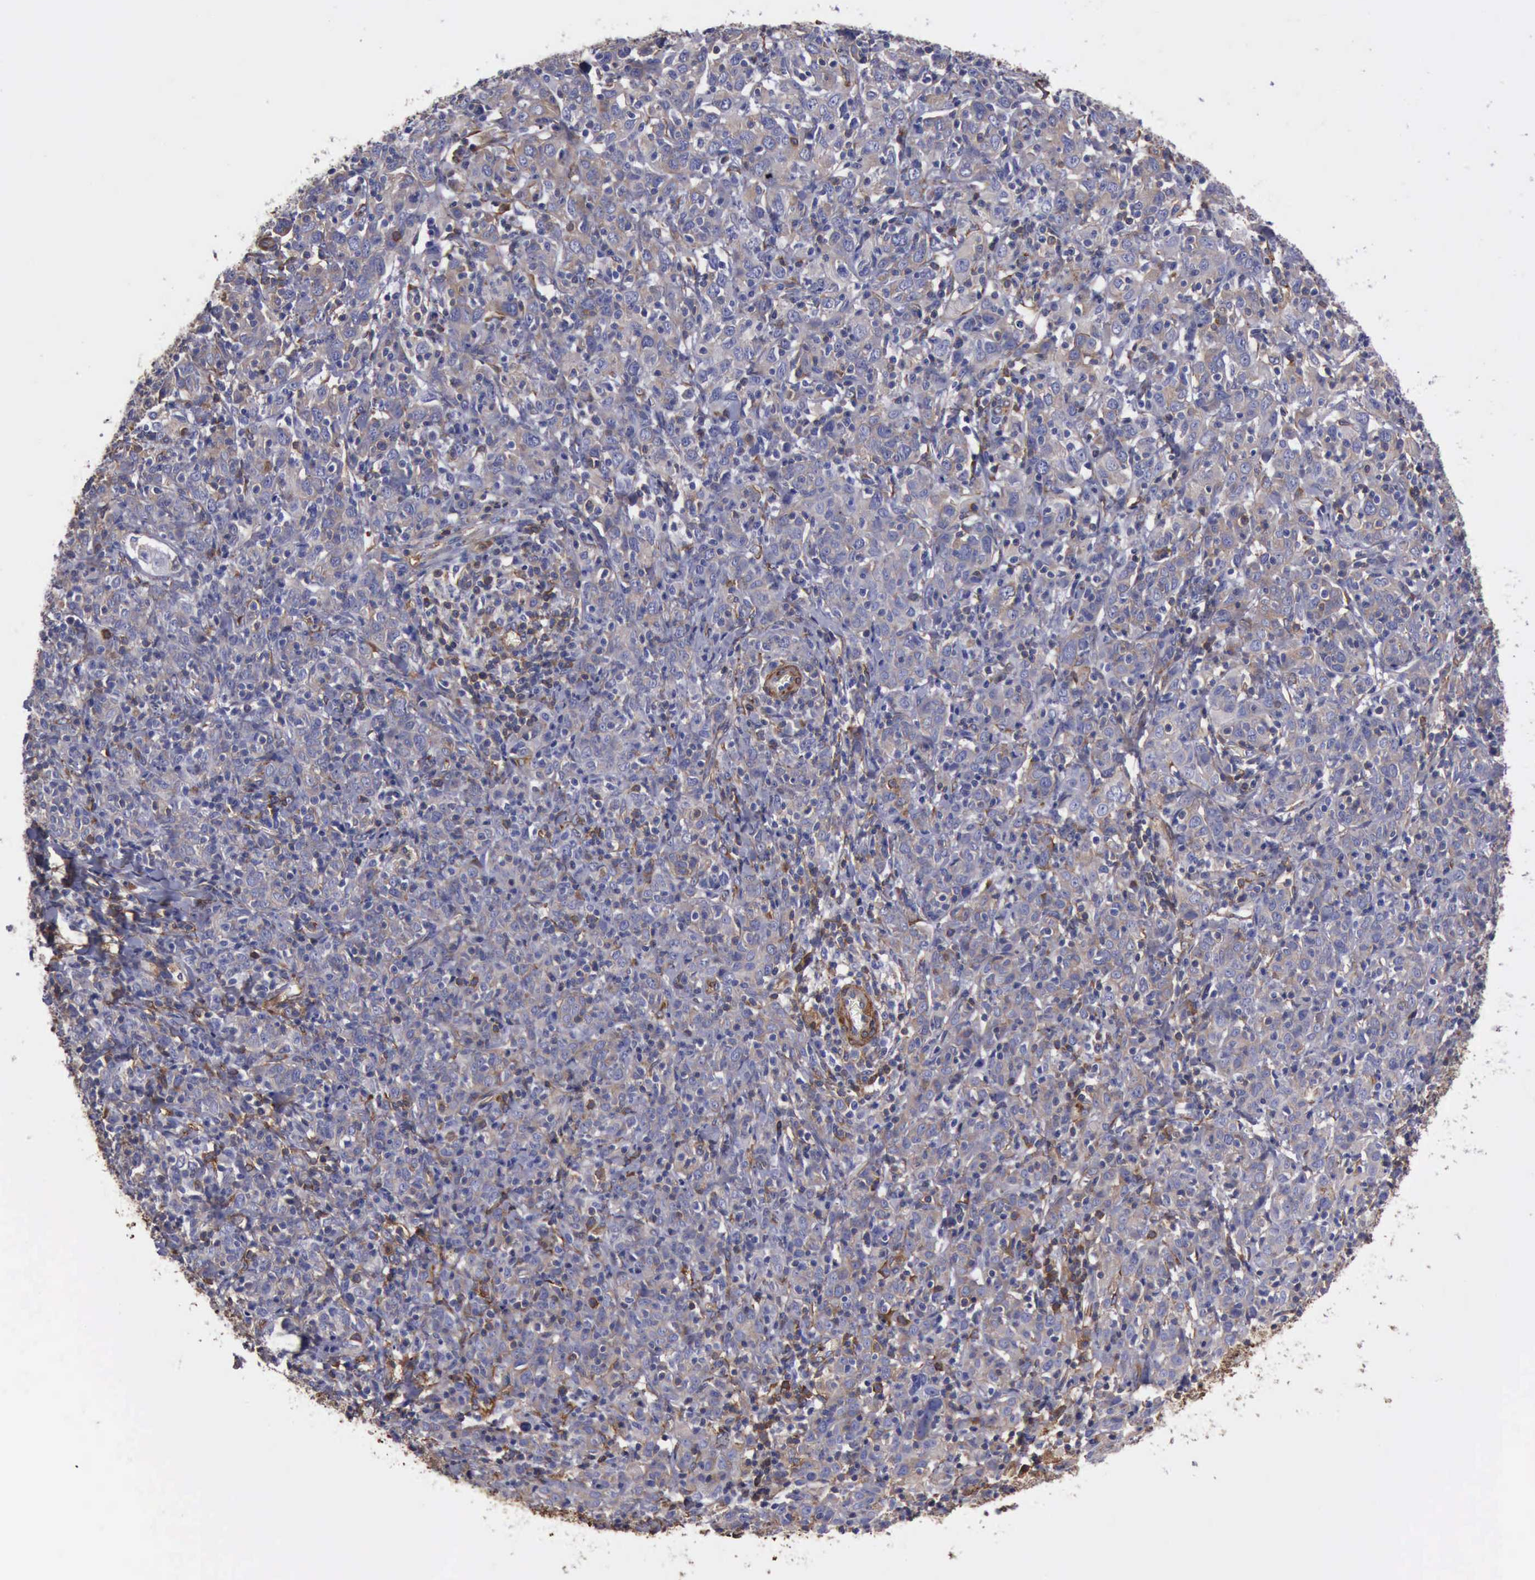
{"staining": {"intensity": "weak", "quantity": "25%-75%", "location": "cytoplasmic/membranous"}, "tissue": "cervical cancer", "cell_type": "Tumor cells", "image_type": "cancer", "snomed": [{"axis": "morphology", "description": "Normal tissue, NOS"}, {"axis": "morphology", "description": "Squamous cell carcinoma, NOS"}, {"axis": "topography", "description": "Cervix"}], "caption": "Cervical cancer stained for a protein reveals weak cytoplasmic/membranous positivity in tumor cells.", "gene": "FLNA", "patient": {"sex": "female", "age": 67}}